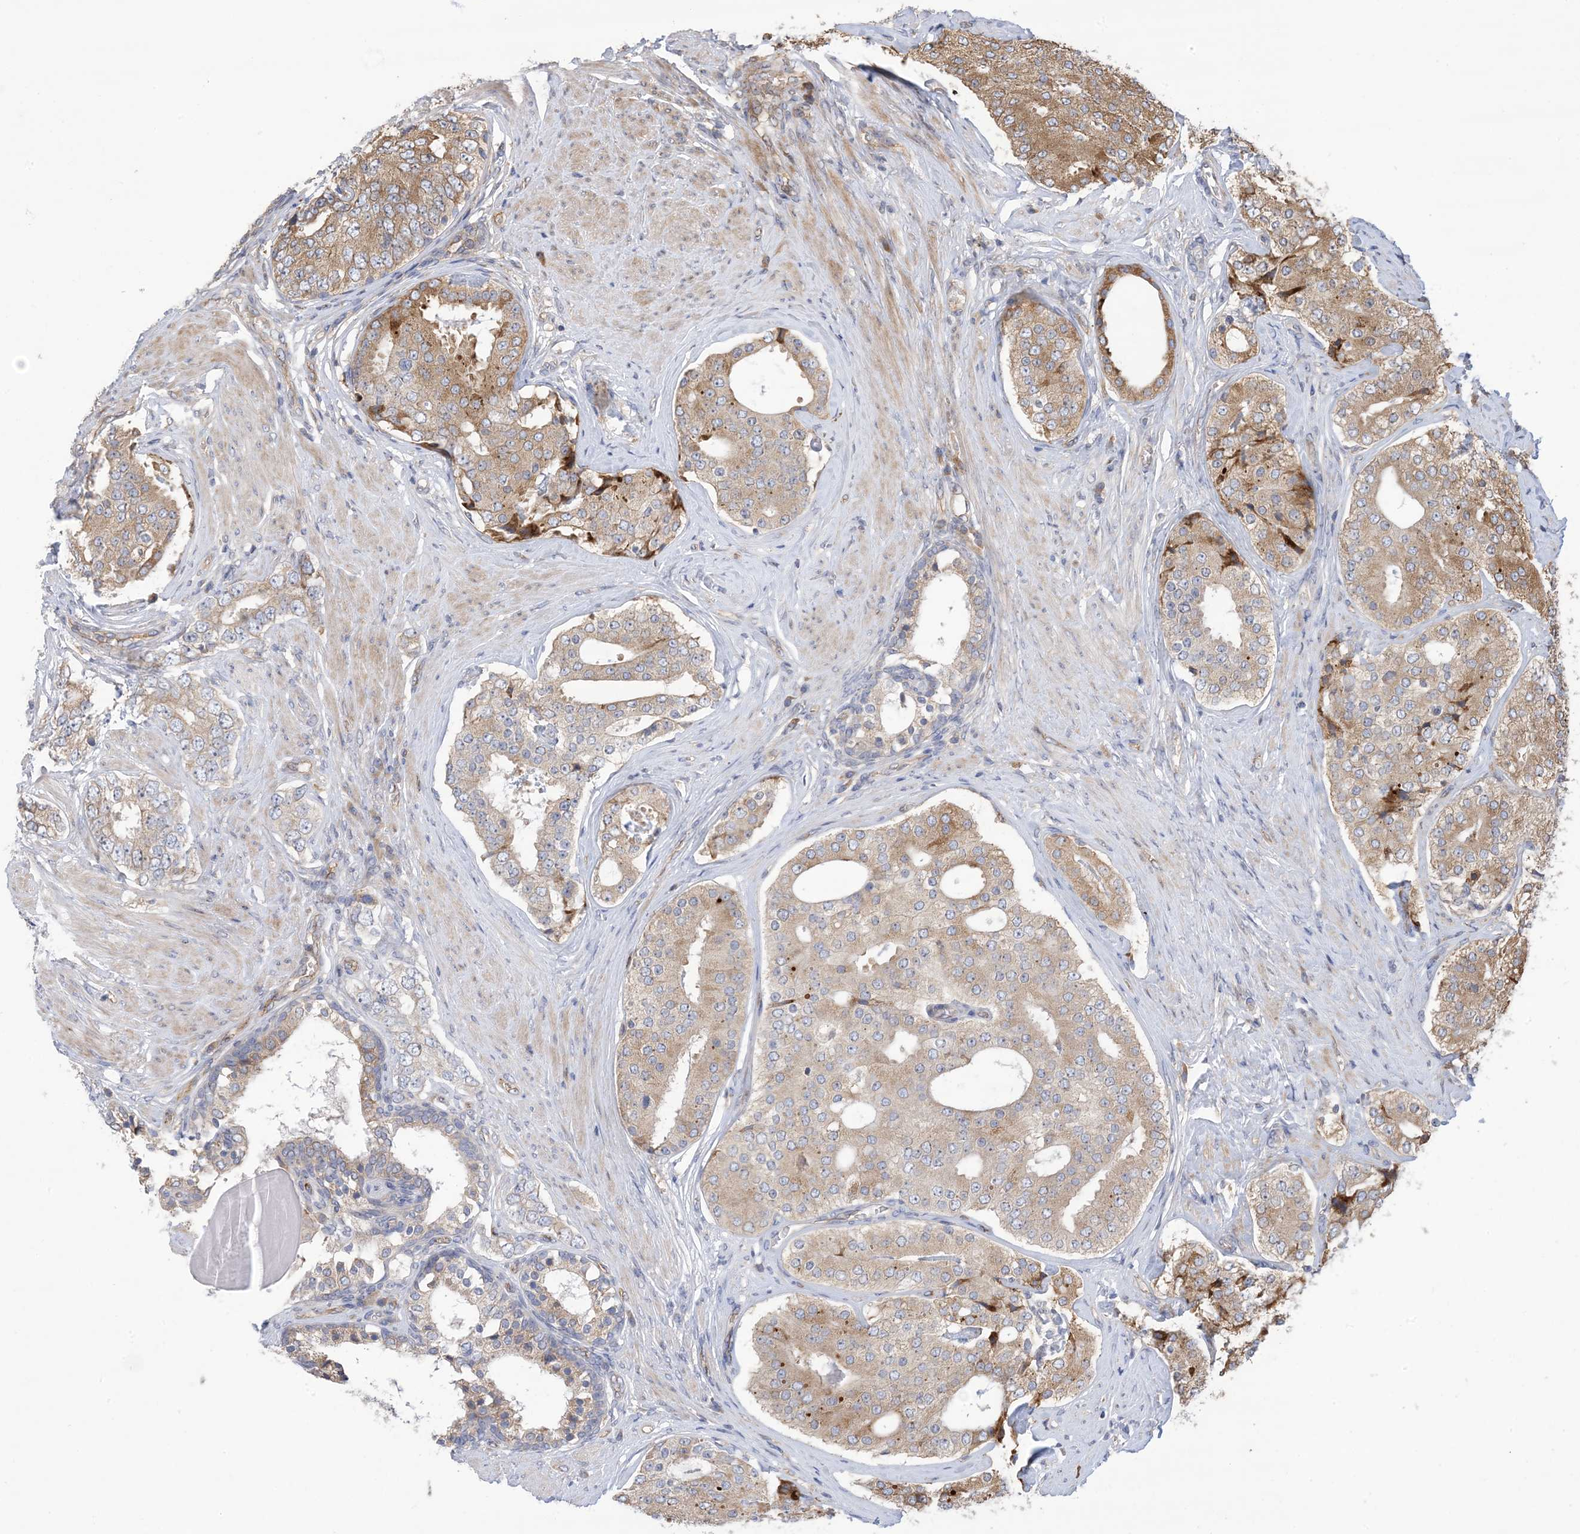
{"staining": {"intensity": "moderate", "quantity": "25%-75%", "location": "cytoplasmic/membranous"}, "tissue": "prostate cancer", "cell_type": "Tumor cells", "image_type": "cancer", "snomed": [{"axis": "morphology", "description": "Adenocarcinoma, High grade"}, {"axis": "topography", "description": "Prostate"}], "caption": "DAB immunohistochemical staining of human adenocarcinoma (high-grade) (prostate) shows moderate cytoplasmic/membranous protein positivity in approximately 25%-75% of tumor cells.", "gene": "CLEC16A", "patient": {"sex": "male", "age": 56}}